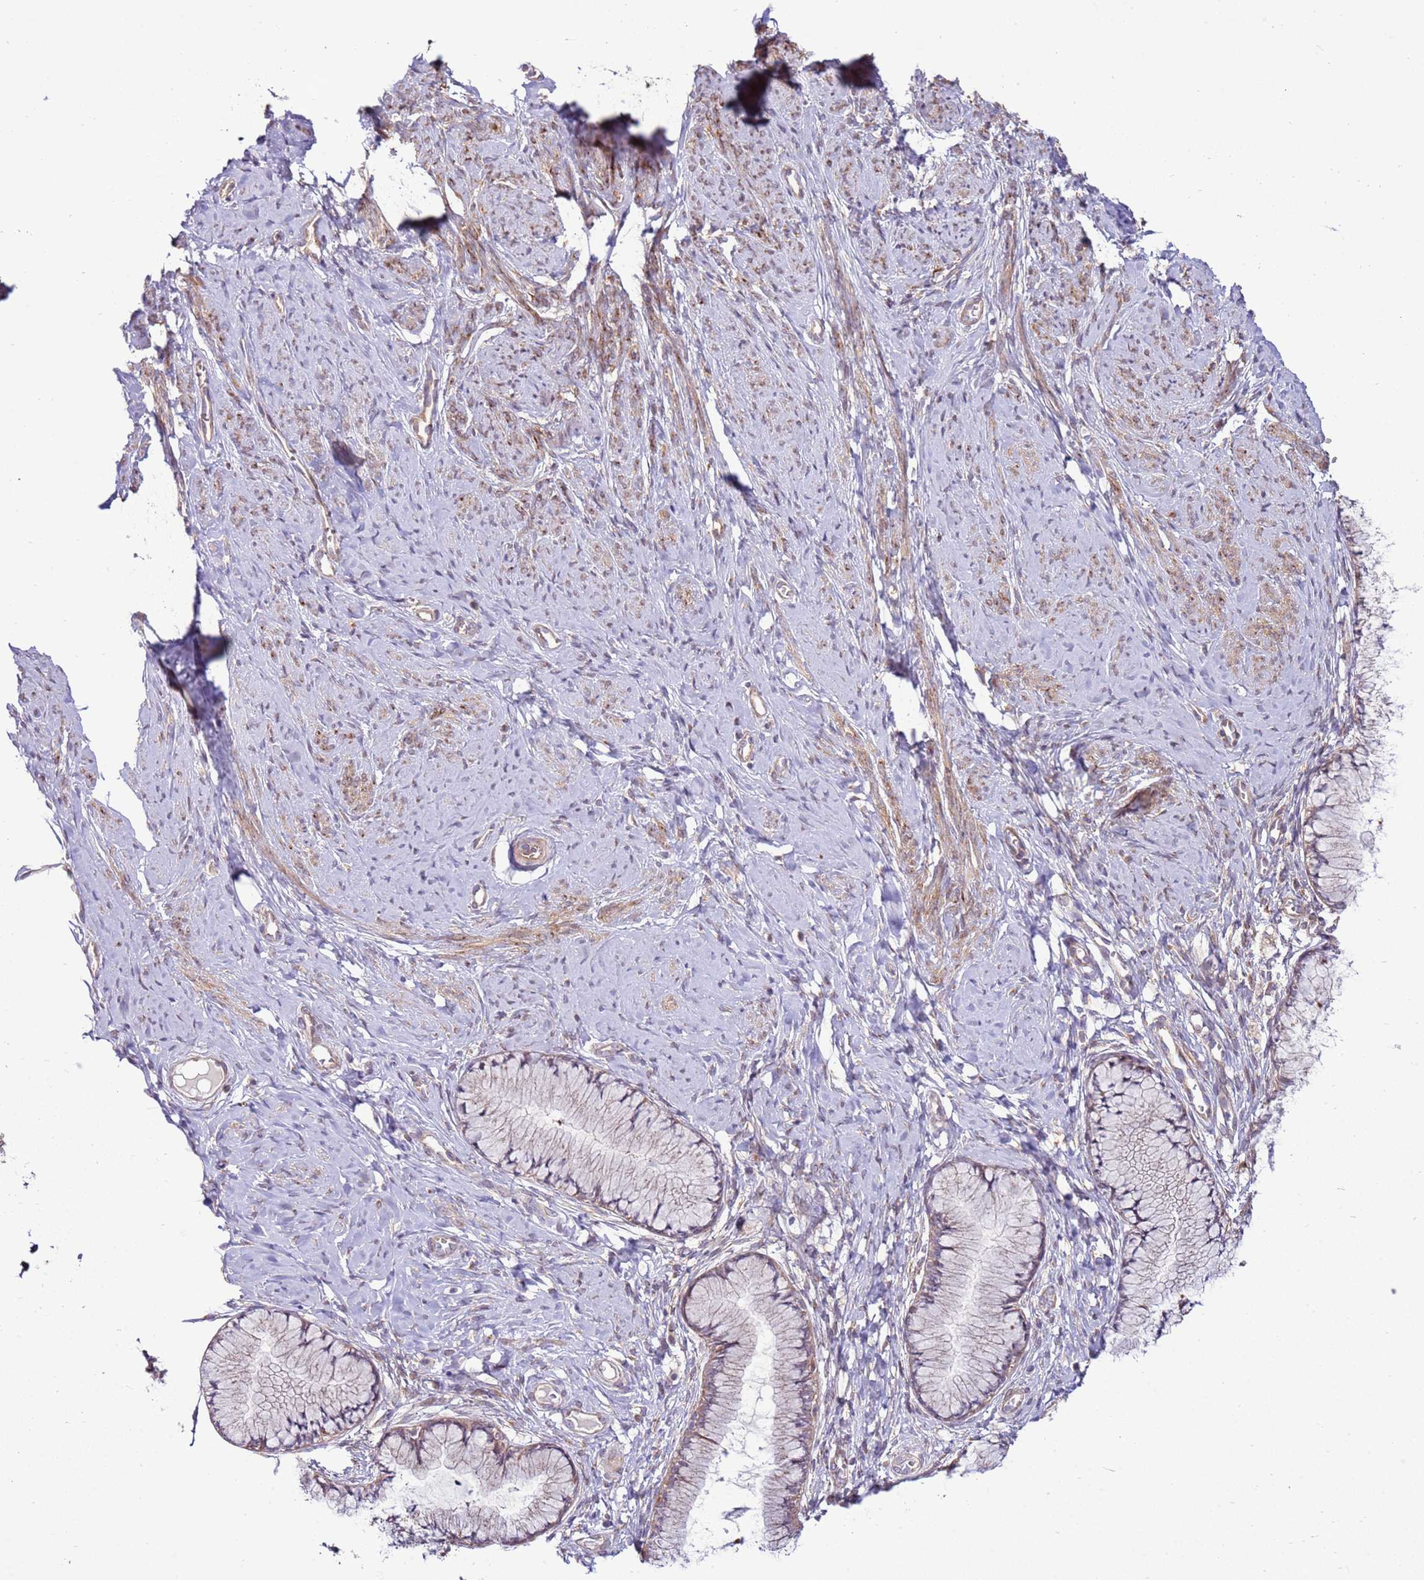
{"staining": {"intensity": "moderate", "quantity": "25%-75%", "location": "cytoplasmic/membranous"}, "tissue": "cervix", "cell_type": "Glandular cells", "image_type": "normal", "snomed": [{"axis": "morphology", "description": "Normal tissue, NOS"}, {"axis": "topography", "description": "Cervix"}], "caption": "A medium amount of moderate cytoplasmic/membranous positivity is identified in approximately 25%-75% of glandular cells in normal cervix. The staining is performed using DAB brown chromogen to label protein expression. The nuclei are counter-stained blue using hematoxylin.", "gene": "SCARA3", "patient": {"sex": "female", "age": 42}}